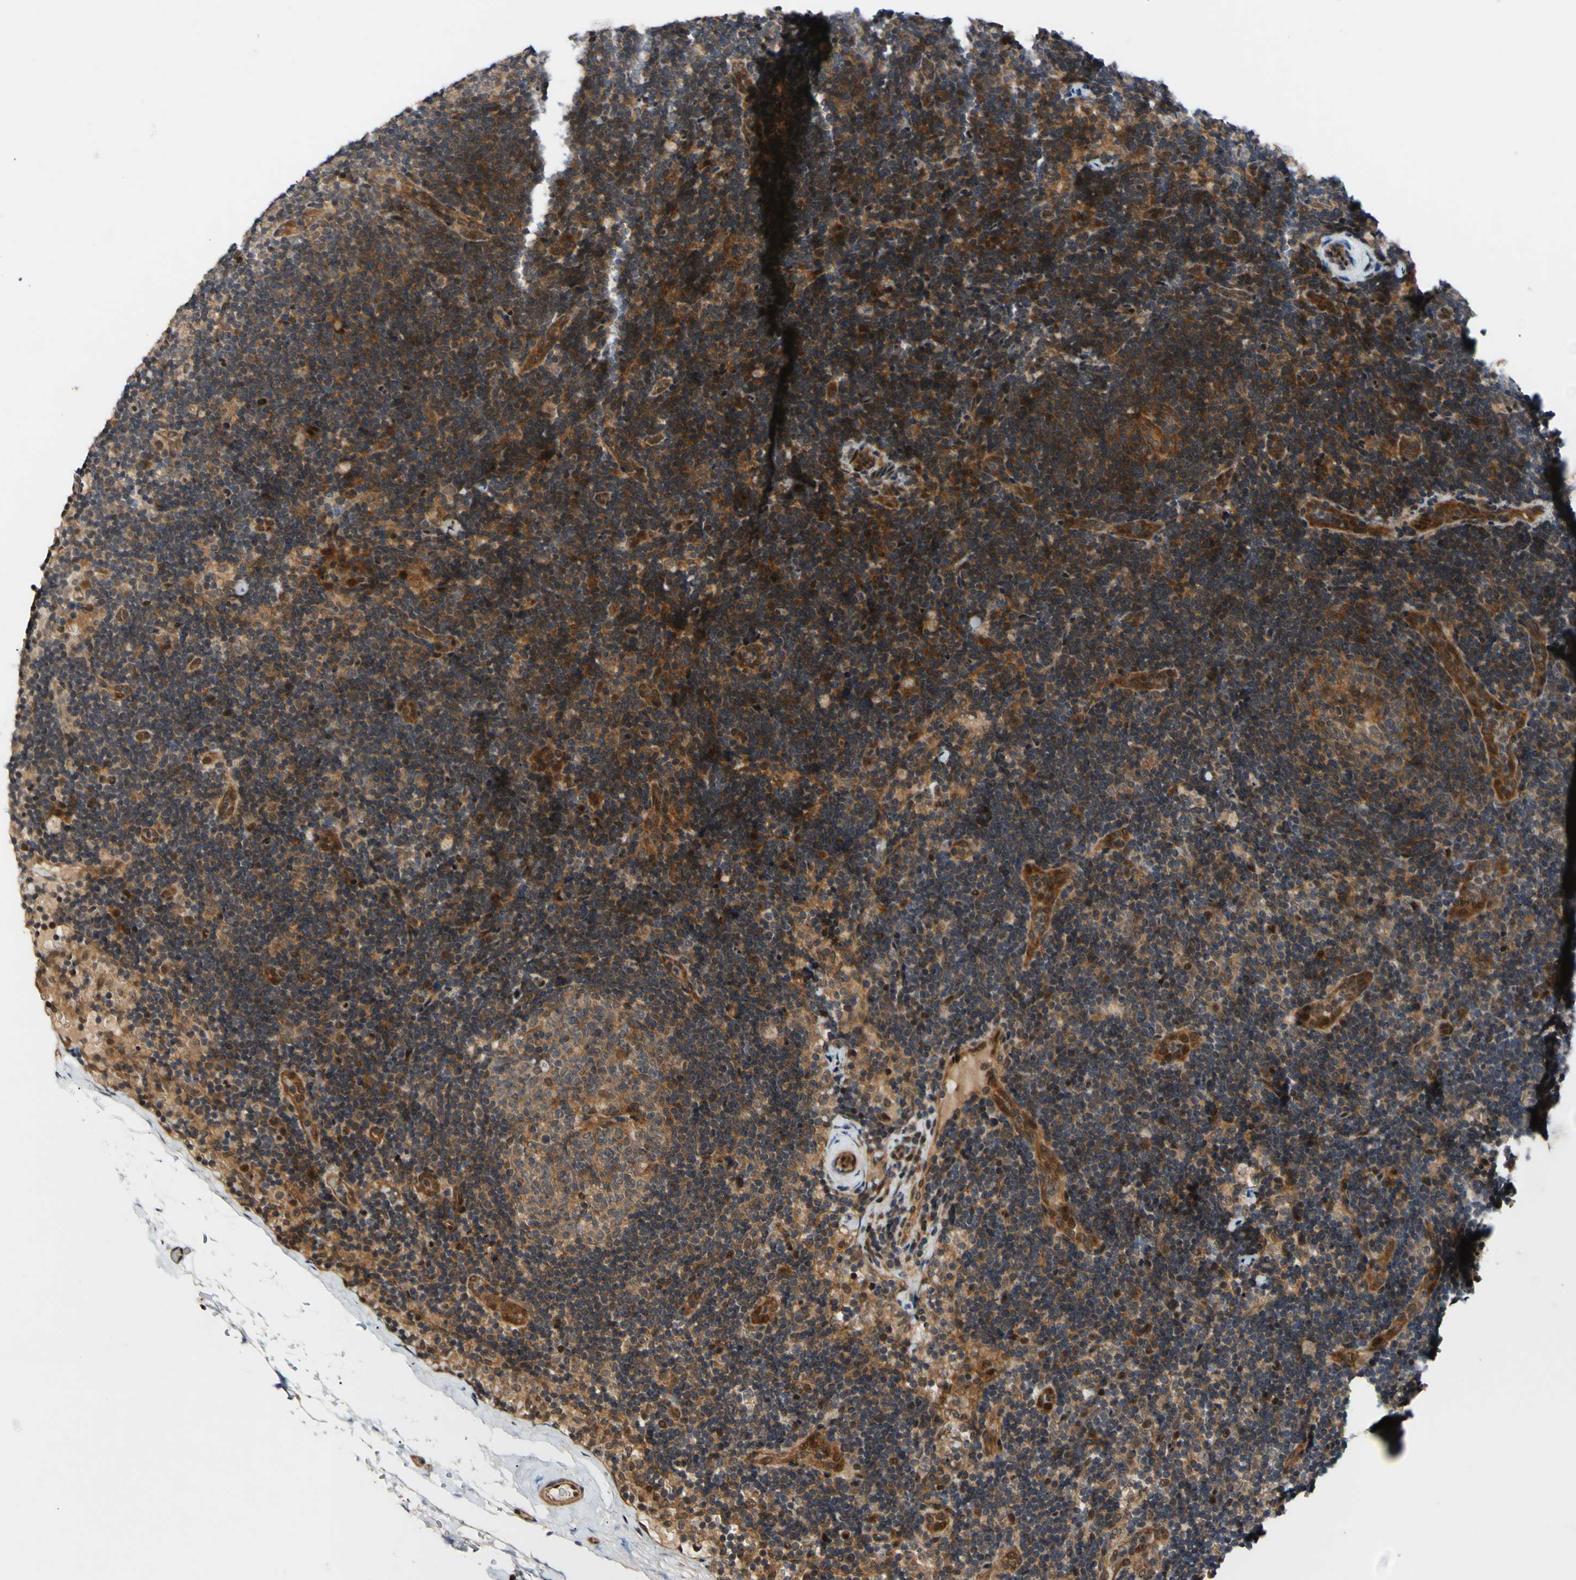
{"staining": {"intensity": "moderate", "quantity": ">75%", "location": "cytoplasmic/membranous"}, "tissue": "lymph node", "cell_type": "Germinal center cells", "image_type": "normal", "snomed": [{"axis": "morphology", "description": "Normal tissue, NOS"}, {"axis": "topography", "description": "Lymph node"}], "caption": "Immunohistochemical staining of normal lymph node shows >75% levels of moderate cytoplasmic/membranous protein staining in approximately >75% of germinal center cells. The protein of interest is stained brown, and the nuclei are stained in blue (DAB (3,3'-diaminobenzidine) IHC with brightfield microscopy, high magnification).", "gene": "CSNK1E", "patient": {"sex": "female", "age": 14}}